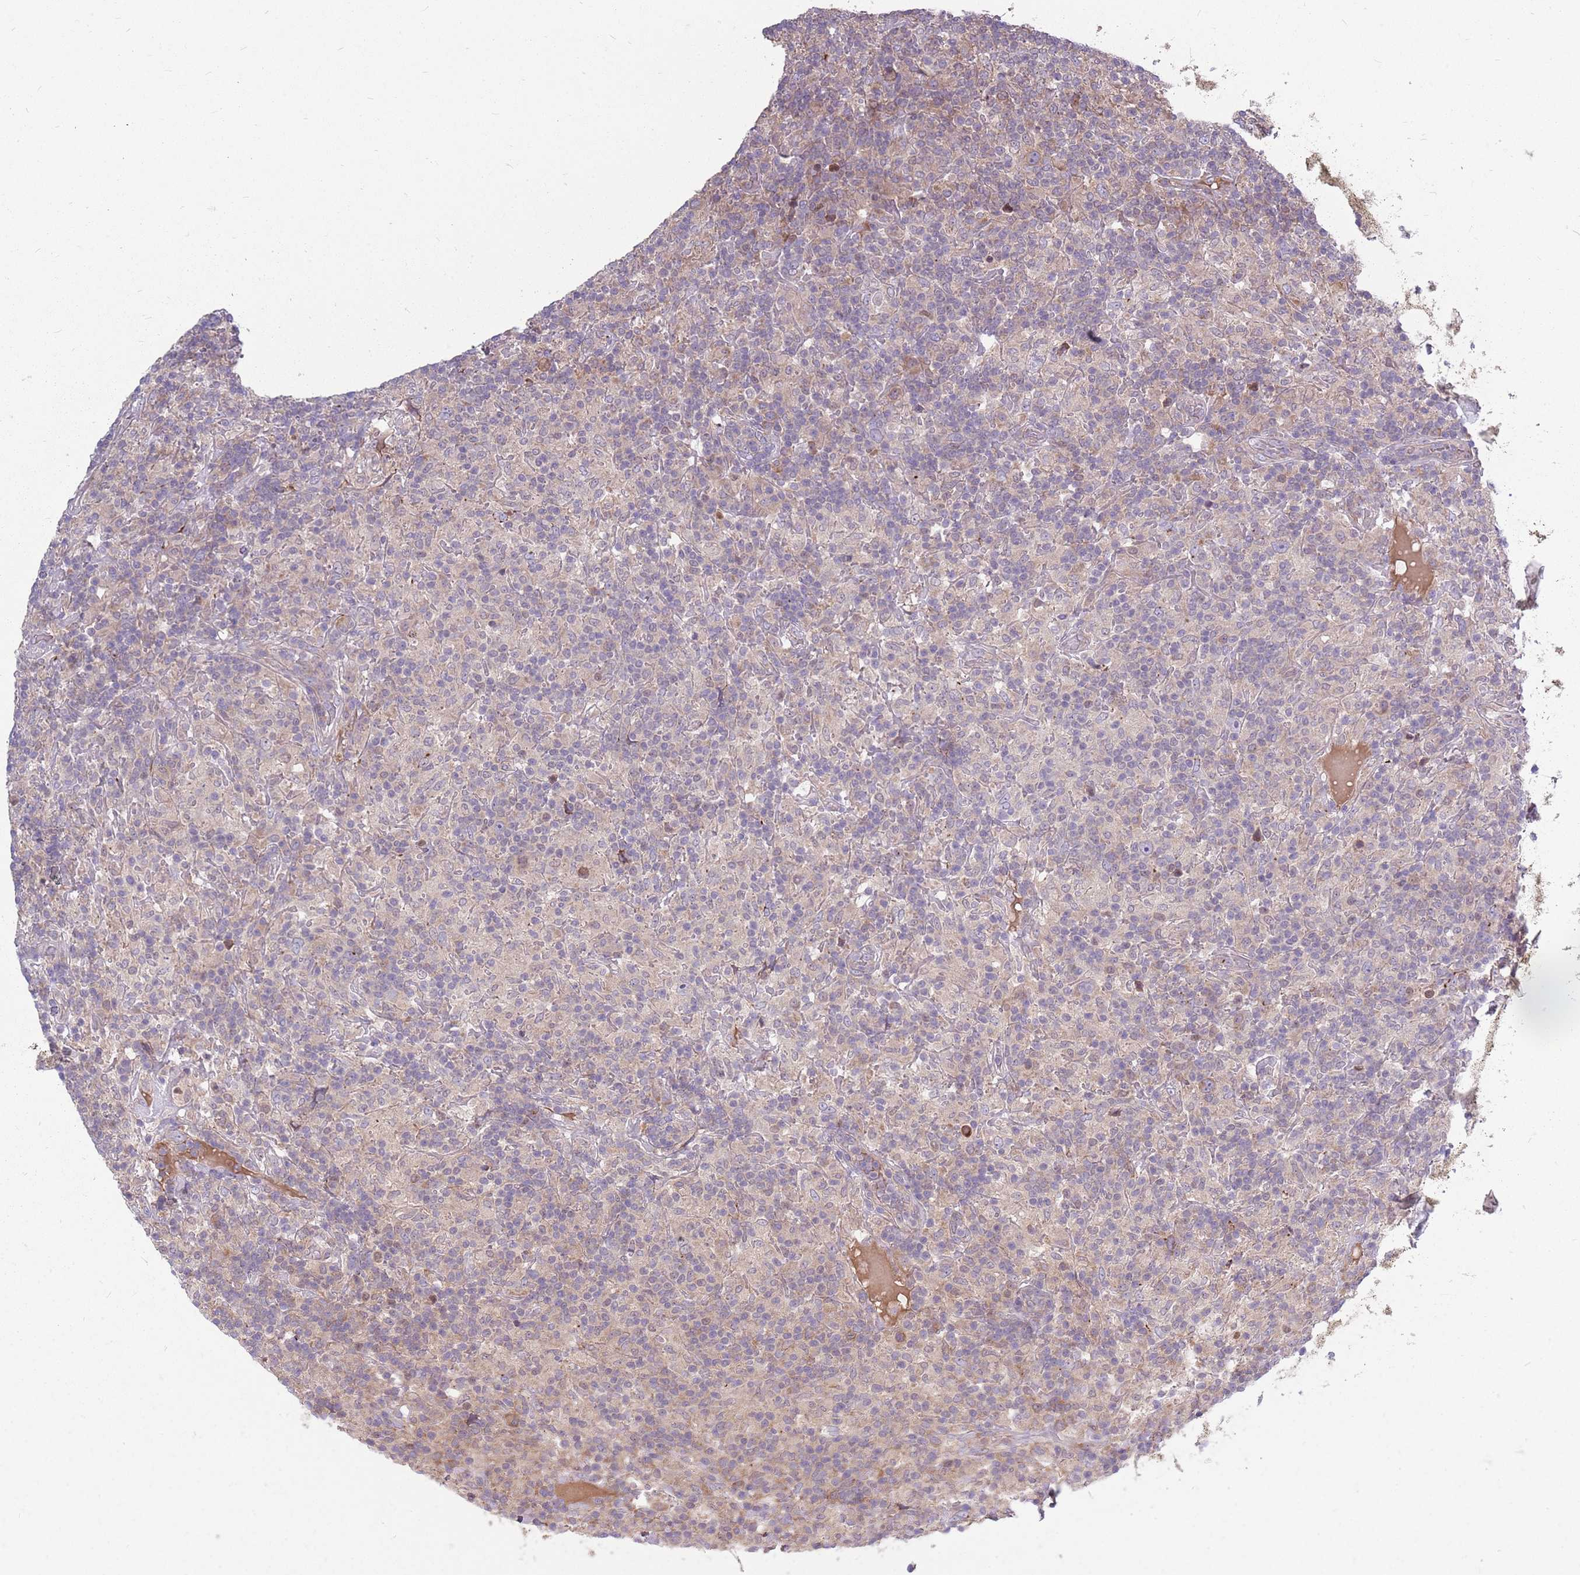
{"staining": {"intensity": "negative", "quantity": "none", "location": "none"}, "tissue": "lymphoma", "cell_type": "Tumor cells", "image_type": "cancer", "snomed": [{"axis": "morphology", "description": "Hodgkin's disease, NOS"}, {"axis": "topography", "description": "Lymph node"}], "caption": "A high-resolution histopathology image shows IHC staining of lymphoma, which displays no significant expression in tumor cells.", "gene": "PPP1R27", "patient": {"sex": "male", "age": 70}}